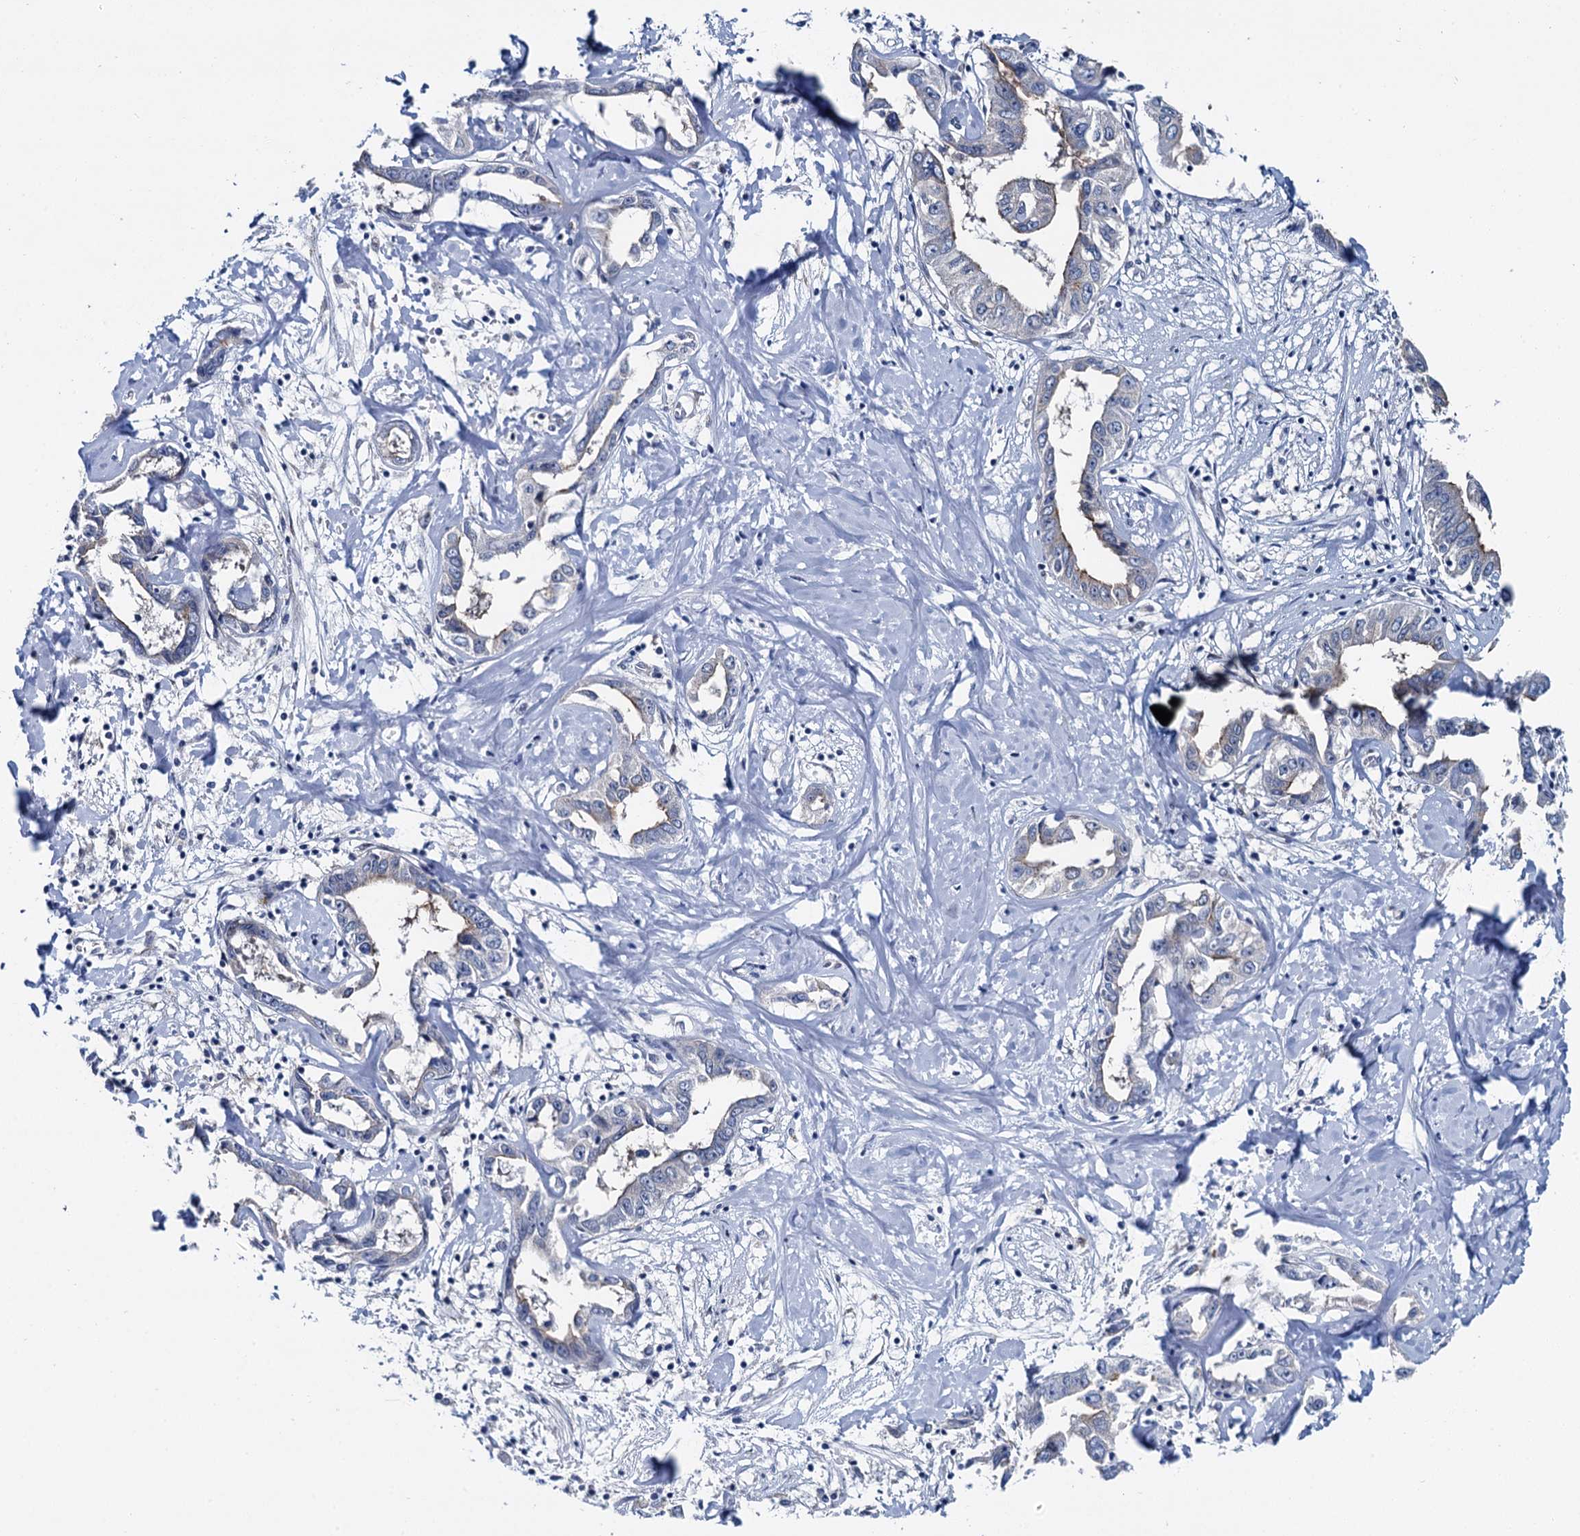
{"staining": {"intensity": "weak", "quantity": "<25%", "location": "cytoplasmic/membranous"}, "tissue": "liver cancer", "cell_type": "Tumor cells", "image_type": "cancer", "snomed": [{"axis": "morphology", "description": "Cholangiocarcinoma"}, {"axis": "topography", "description": "Liver"}], "caption": "Immunohistochemistry of human liver cancer (cholangiocarcinoma) exhibits no positivity in tumor cells.", "gene": "MIOX", "patient": {"sex": "male", "age": 59}}